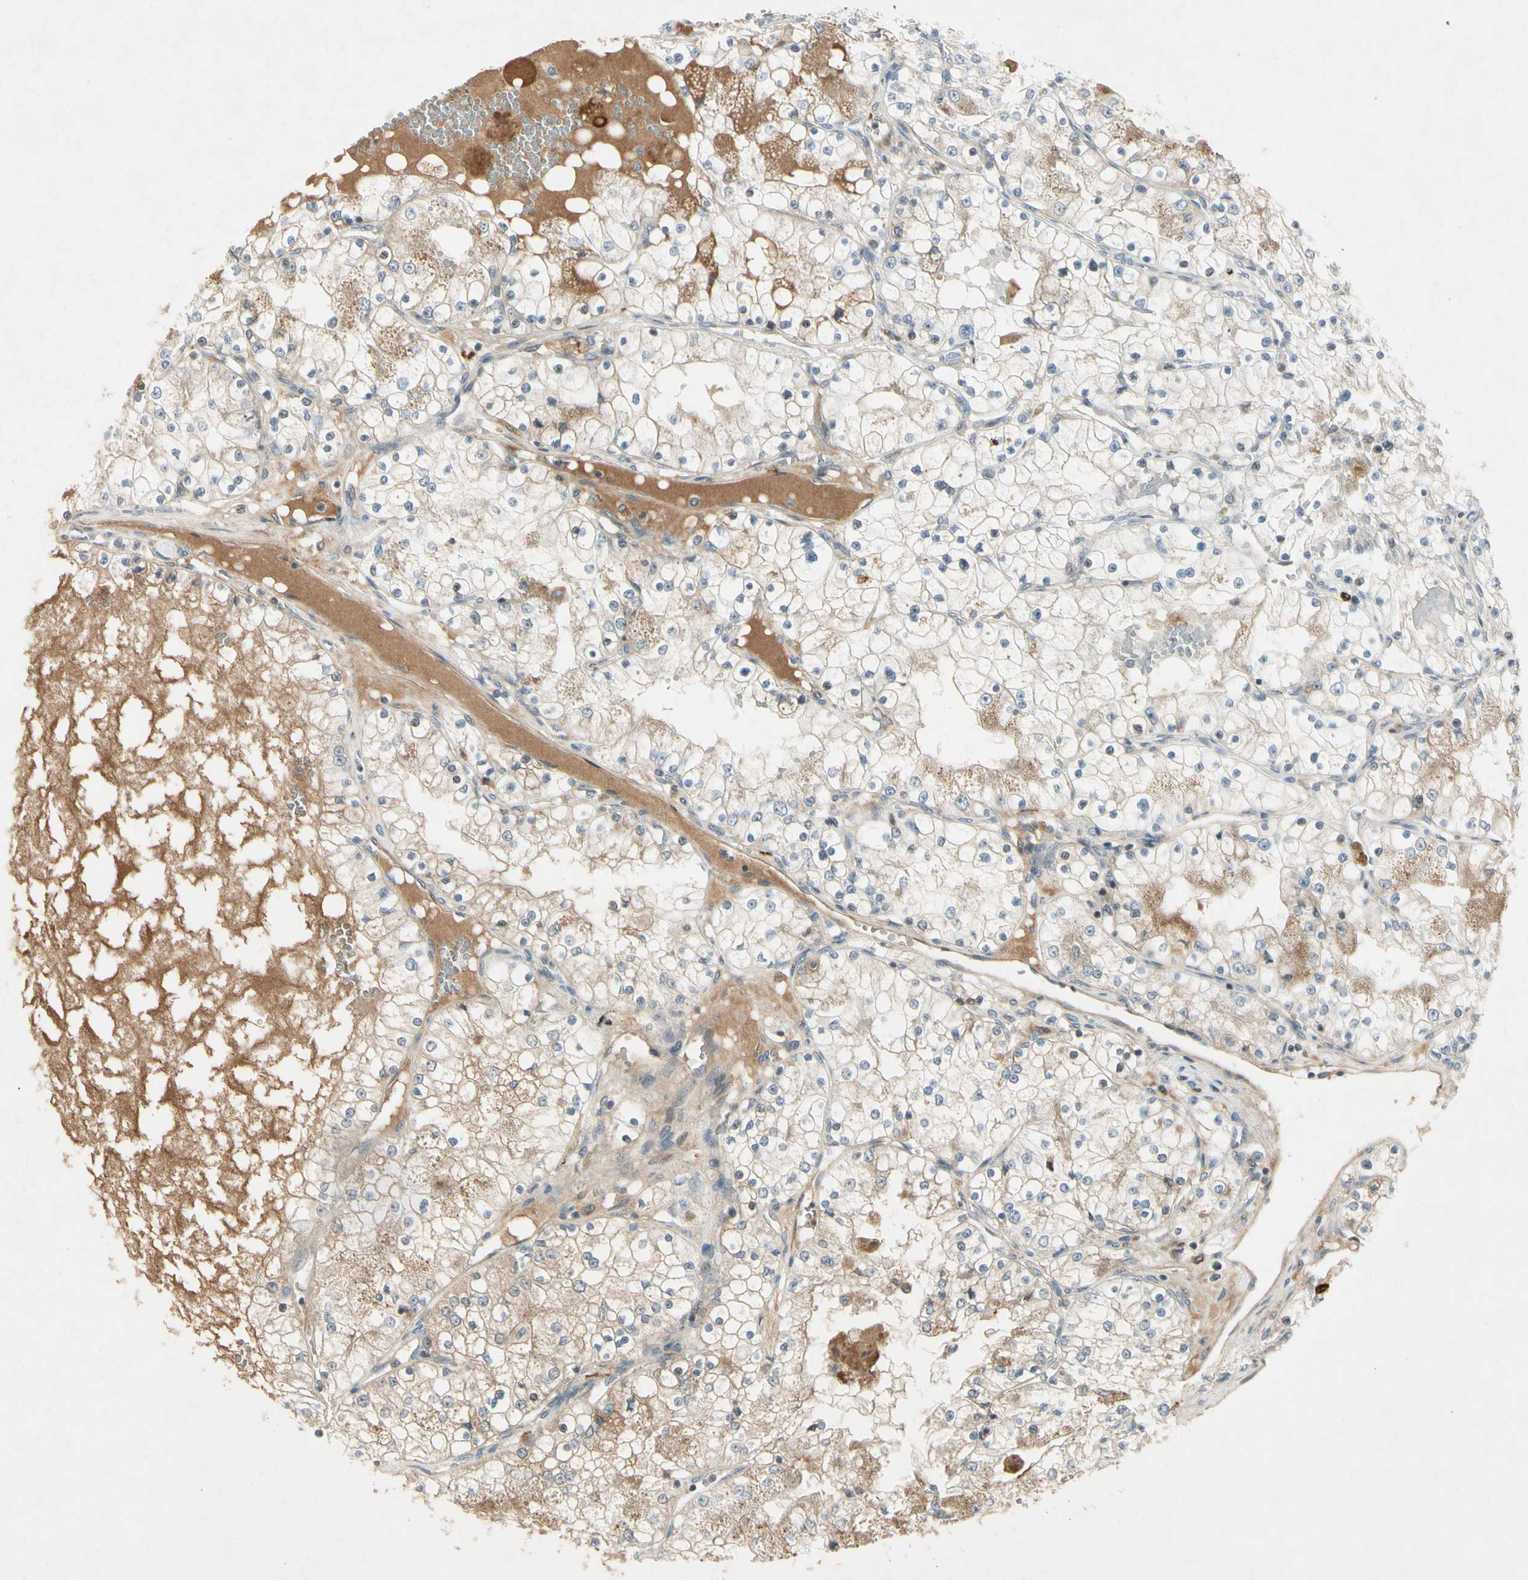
{"staining": {"intensity": "weak", "quantity": "<25%", "location": "cytoplasmic/membranous"}, "tissue": "renal cancer", "cell_type": "Tumor cells", "image_type": "cancer", "snomed": [{"axis": "morphology", "description": "Adenocarcinoma, NOS"}, {"axis": "topography", "description": "Kidney"}], "caption": "The photomicrograph demonstrates no staining of tumor cells in renal cancer (adenocarcinoma).", "gene": "ICAM5", "patient": {"sex": "male", "age": 68}}